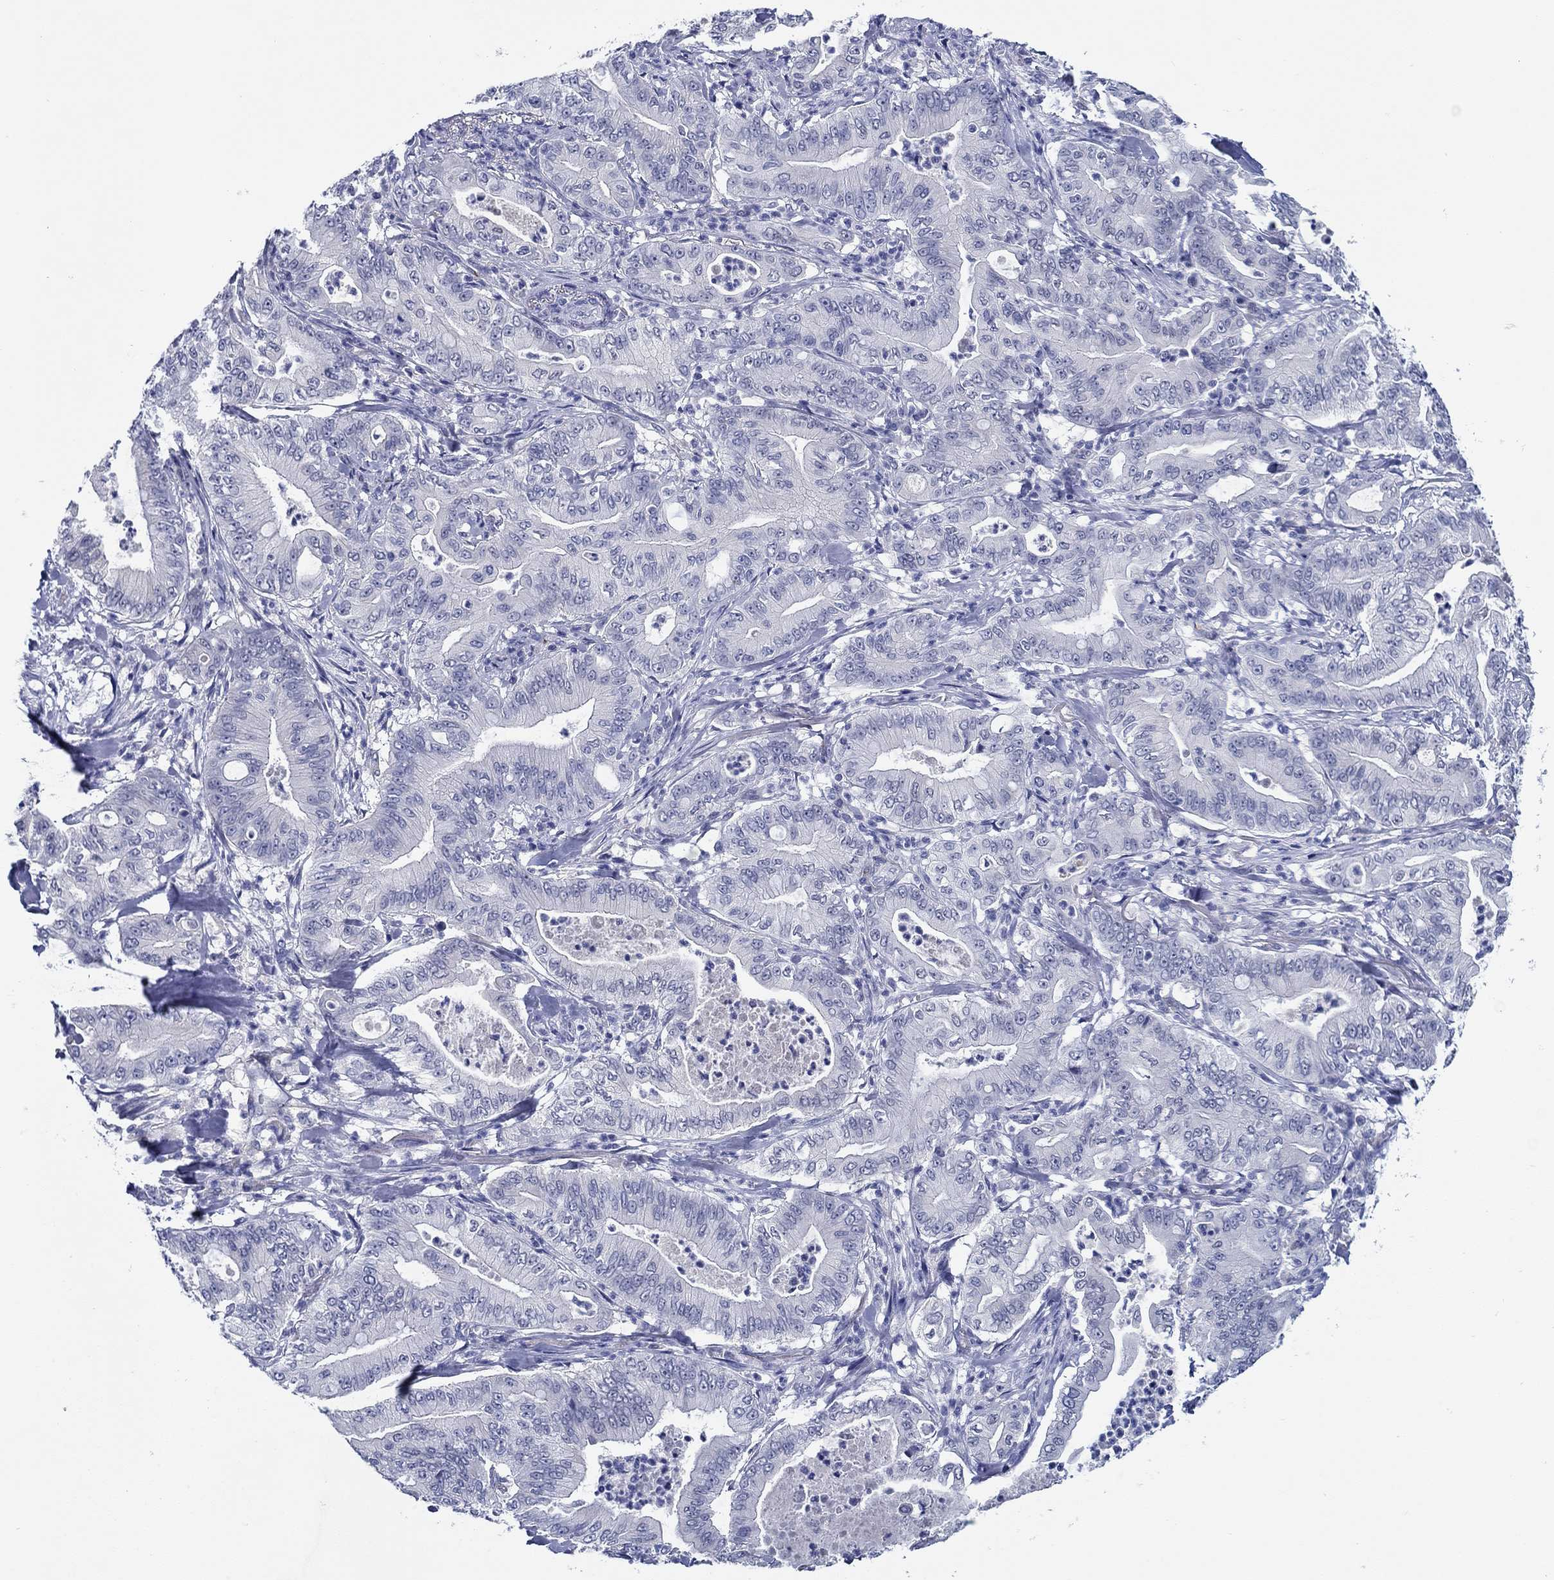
{"staining": {"intensity": "negative", "quantity": "none", "location": "none"}, "tissue": "pancreatic cancer", "cell_type": "Tumor cells", "image_type": "cancer", "snomed": [{"axis": "morphology", "description": "Adenocarcinoma, NOS"}, {"axis": "topography", "description": "Pancreas"}], "caption": "Immunohistochemical staining of human adenocarcinoma (pancreatic) displays no significant positivity in tumor cells. (DAB IHC visualized using brightfield microscopy, high magnification).", "gene": "MC2R", "patient": {"sex": "male", "age": 71}}